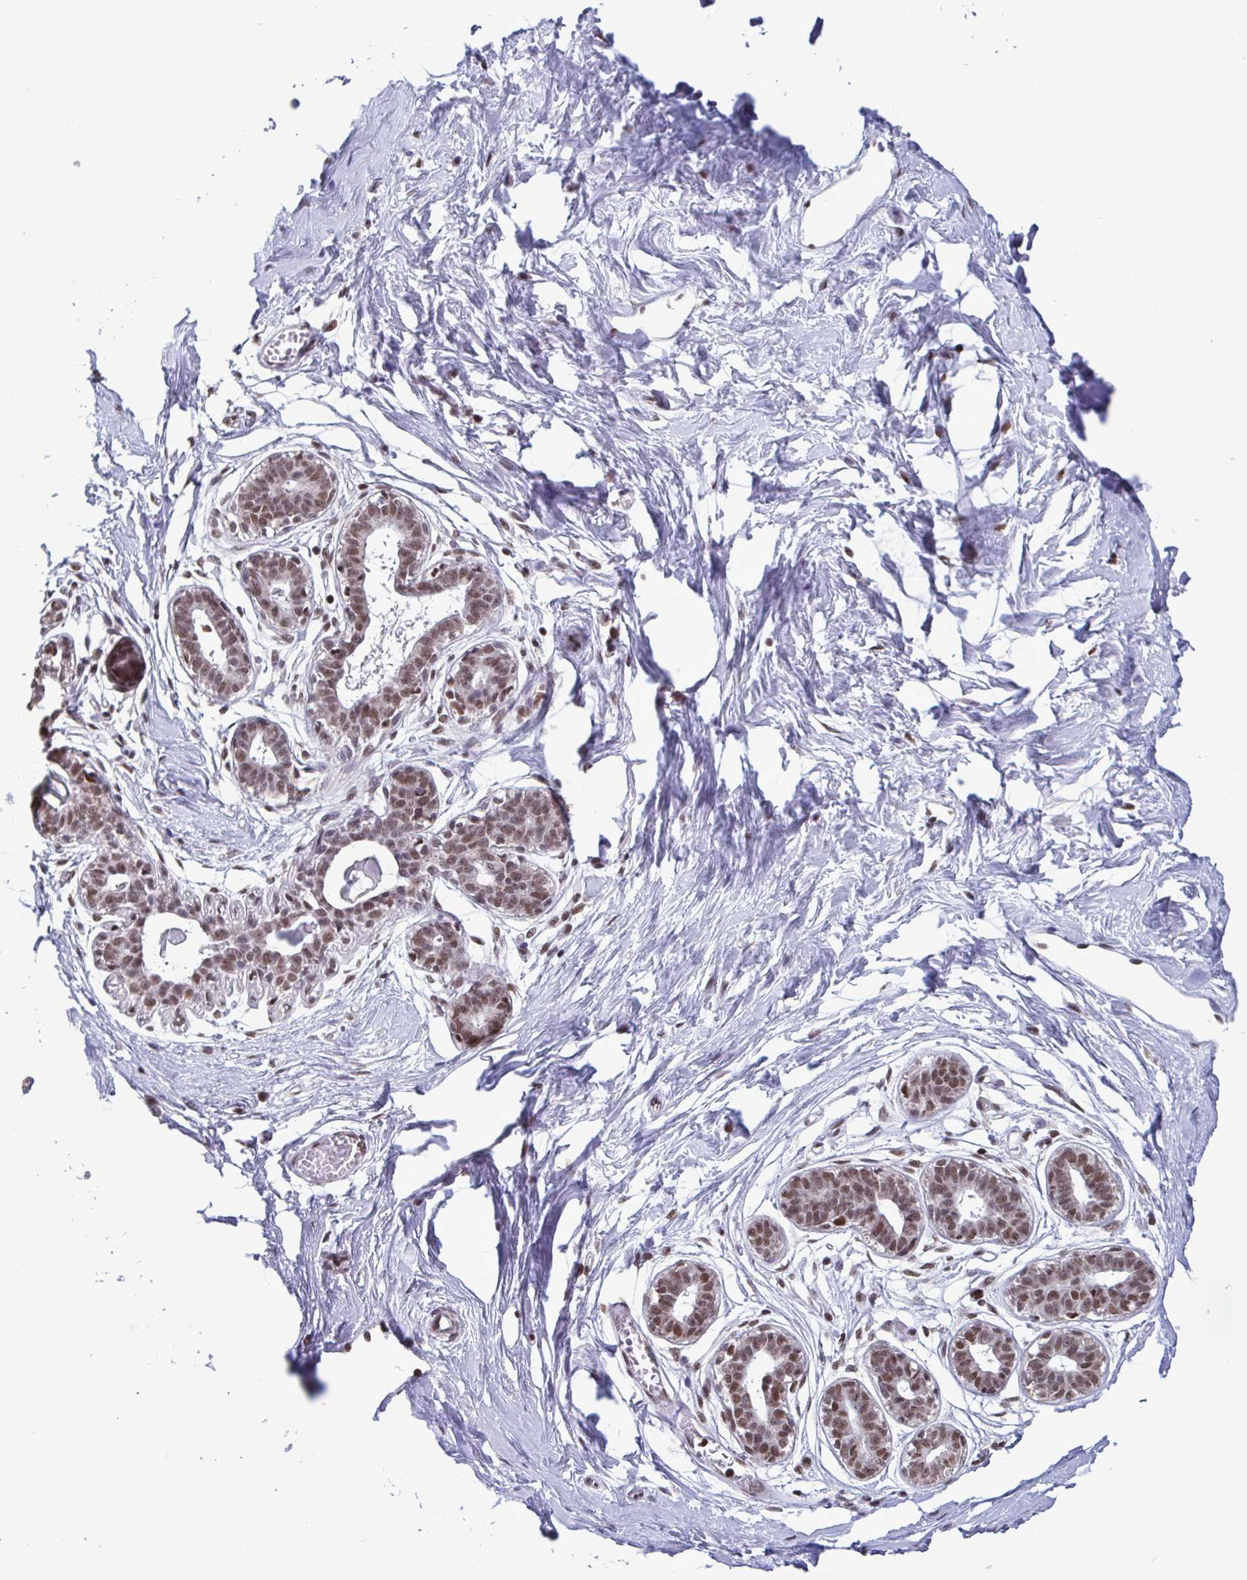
{"staining": {"intensity": "negative", "quantity": "none", "location": "none"}, "tissue": "breast", "cell_type": "Adipocytes", "image_type": "normal", "snomed": [{"axis": "morphology", "description": "Normal tissue, NOS"}, {"axis": "topography", "description": "Breast"}], "caption": "An immunohistochemistry photomicrograph of unremarkable breast is shown. There is no staining in adipocytes of breast.", "gene": "TIMM21", "patient": {"sex": "female", "age": 45}}